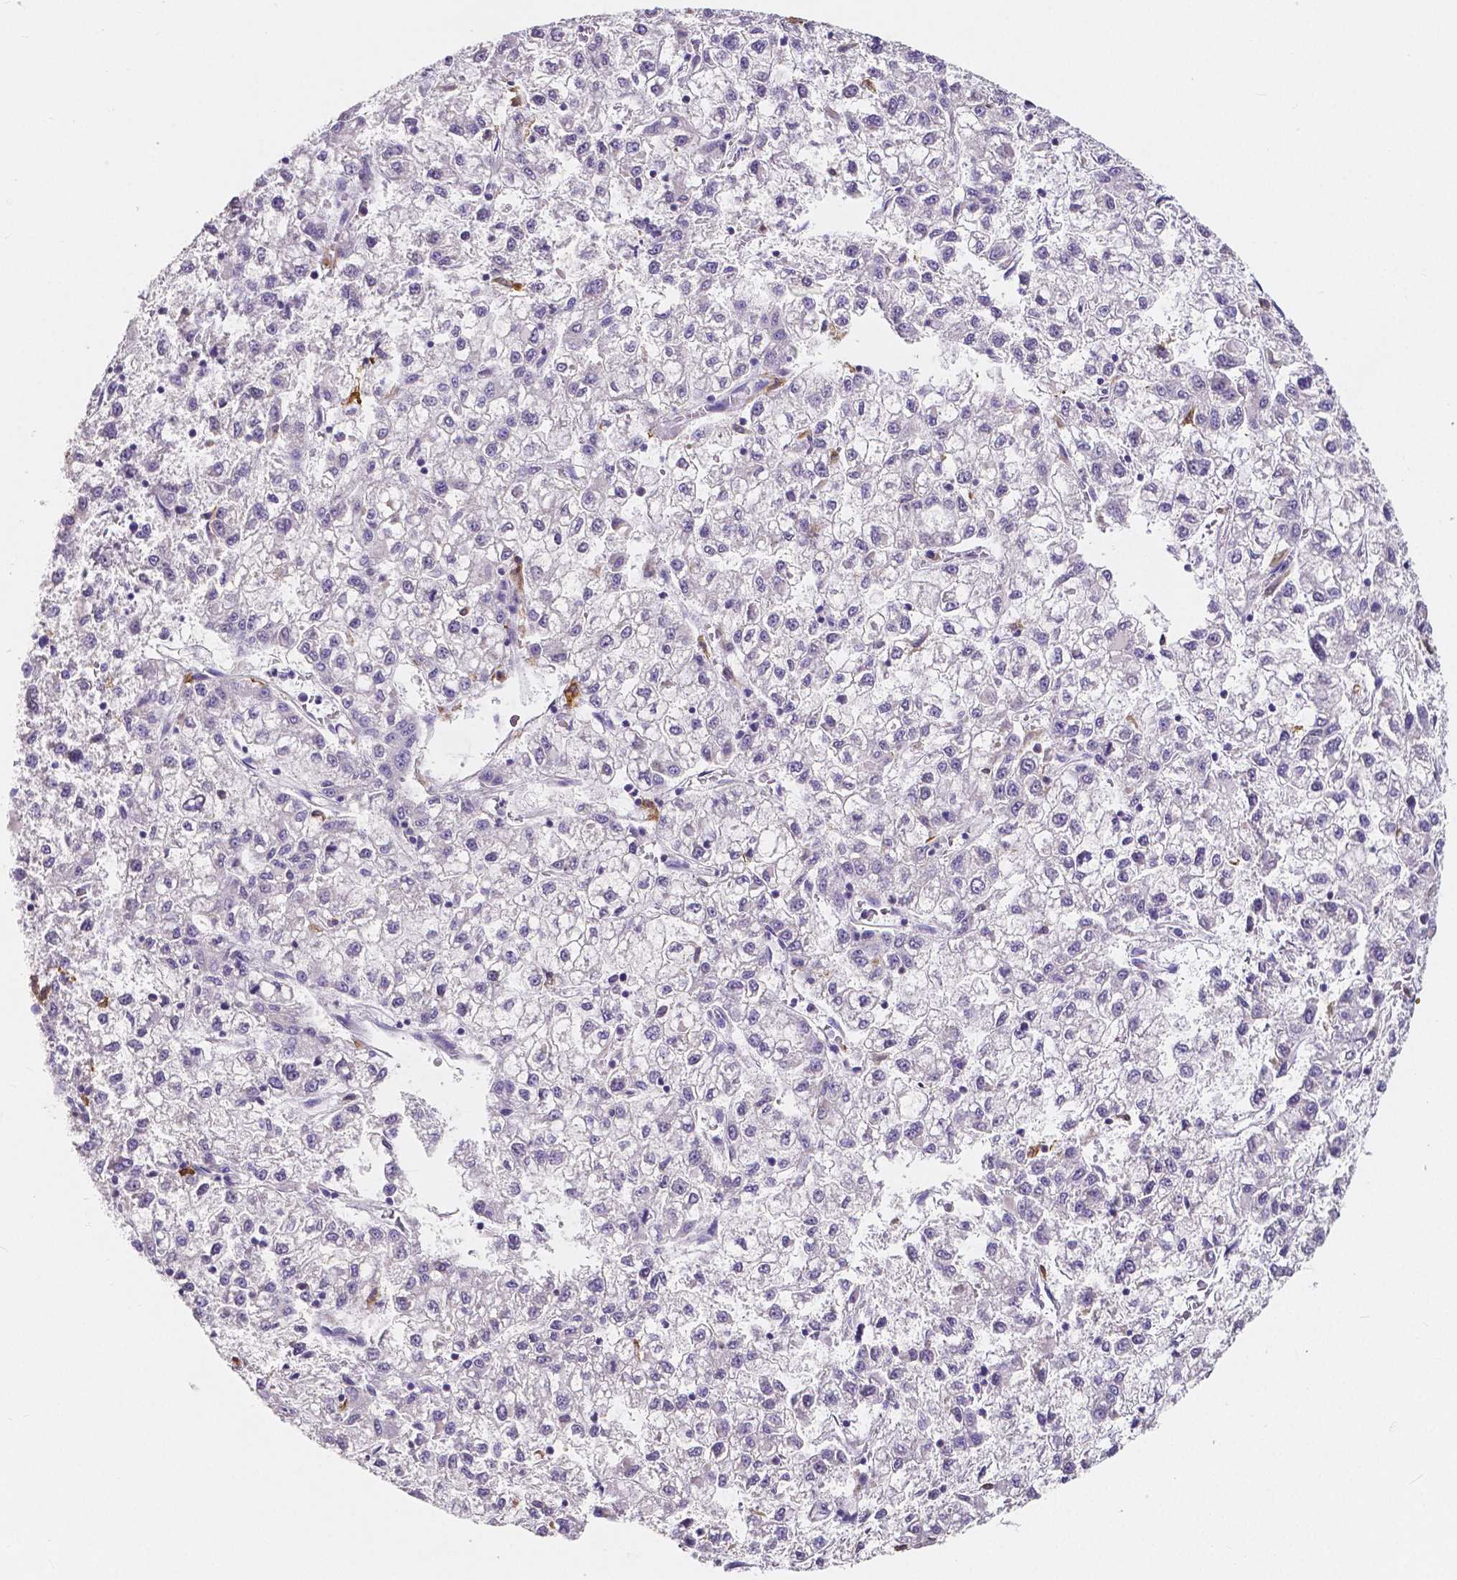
{"staining": {"intensity": "negative", "quantity": "none", "location": "none"}, "tissue": "liver cancer", "cell_type": "Tumor cells", "image_type": "cancer", "snomed": [{"axis": "morphology", "description": "Carcinoma, Hepatocellular, NOS"}, {"axis": "topography", "description": "Liver"}], "caption": "Image shows no significant protein expression in tumor cells of liver cancer.", "gene": "ACP5", "patient": {"sex": "male", "age": 40}}